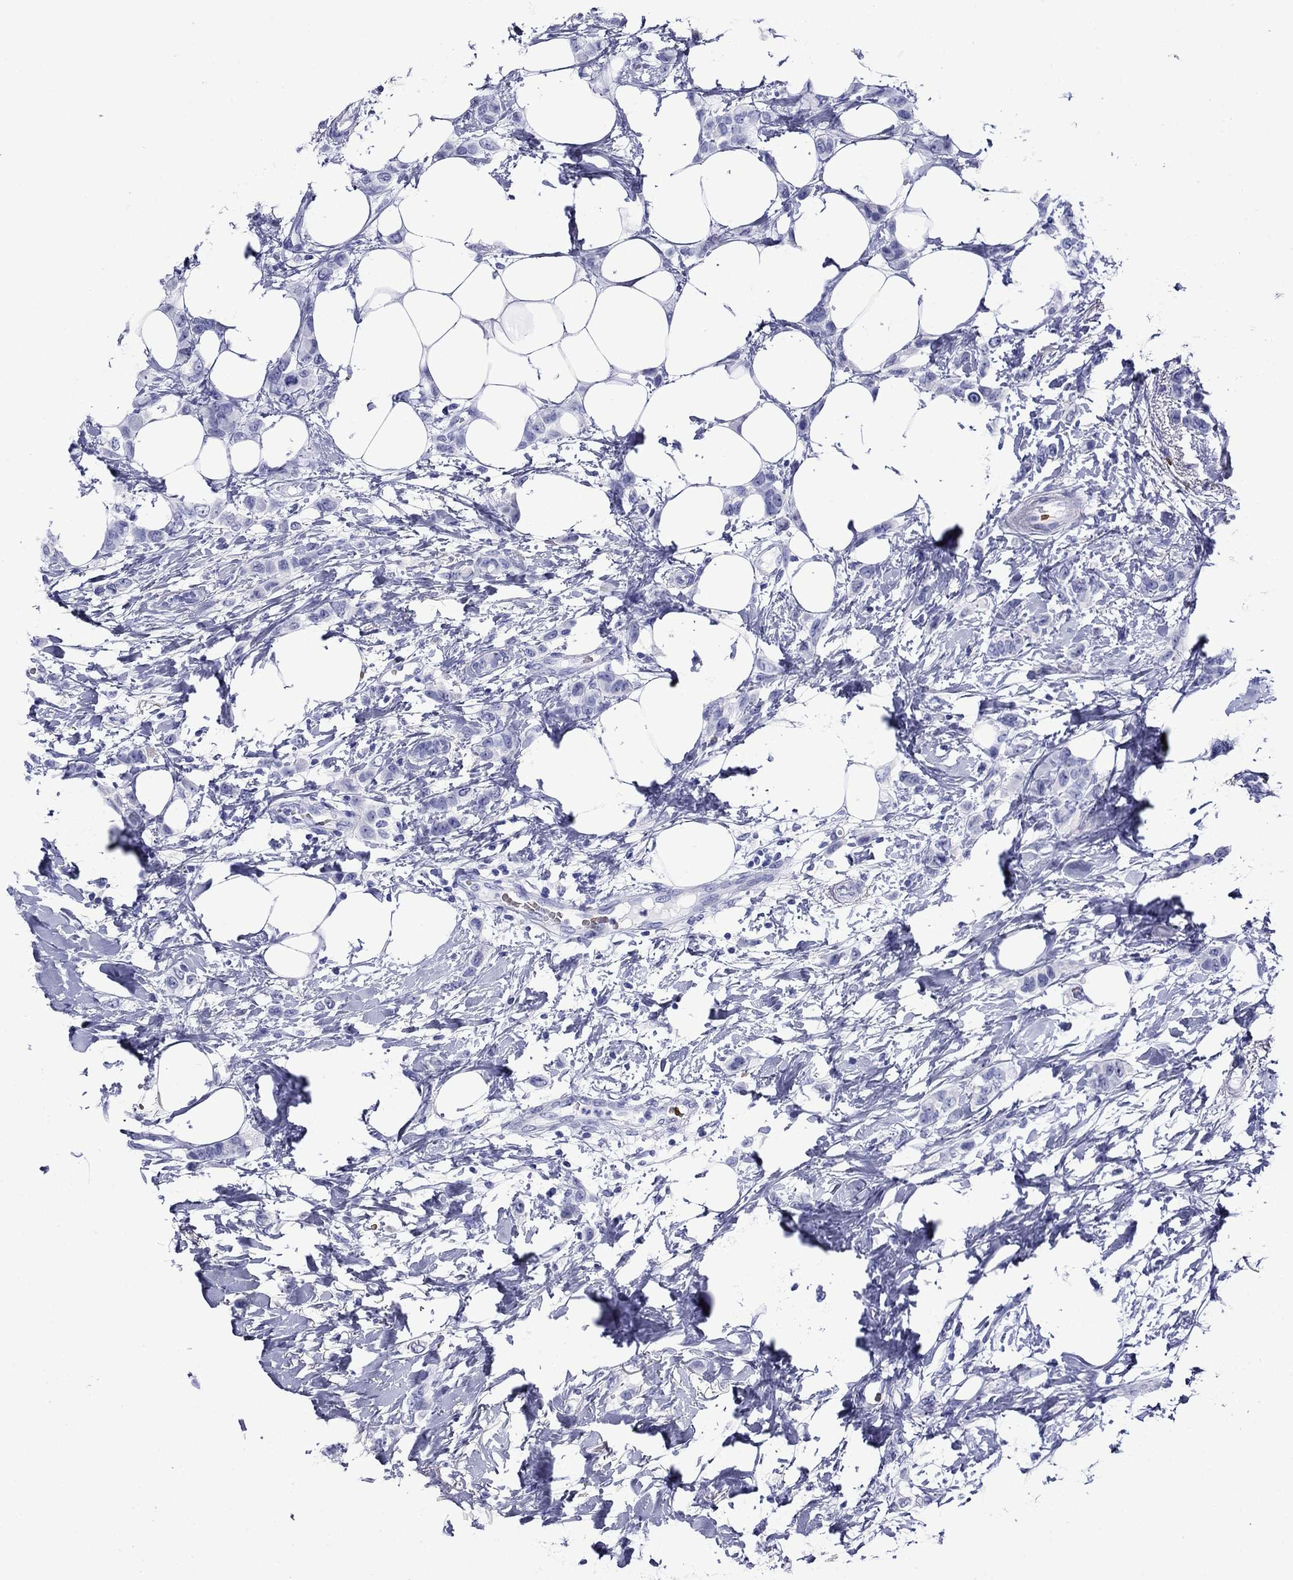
{"staining": {"intensity": "negative", "quantity": "none", "location": "none"}, "tissue": "breast cancer", "cell_type": "Tumor cells", "image_type": "cancer", "snomed": [{"axis": "morphology", "description": "Lobular carcinoma"}, {"axis": "topography", "description": "Breast"}], "caption": "Lobular carcinoma (breast) was stained to show a protein in brown. There is no significant staining in tumor cells.", "gene": "ROM1", "patient": {"sex": "female", "age": 66}}